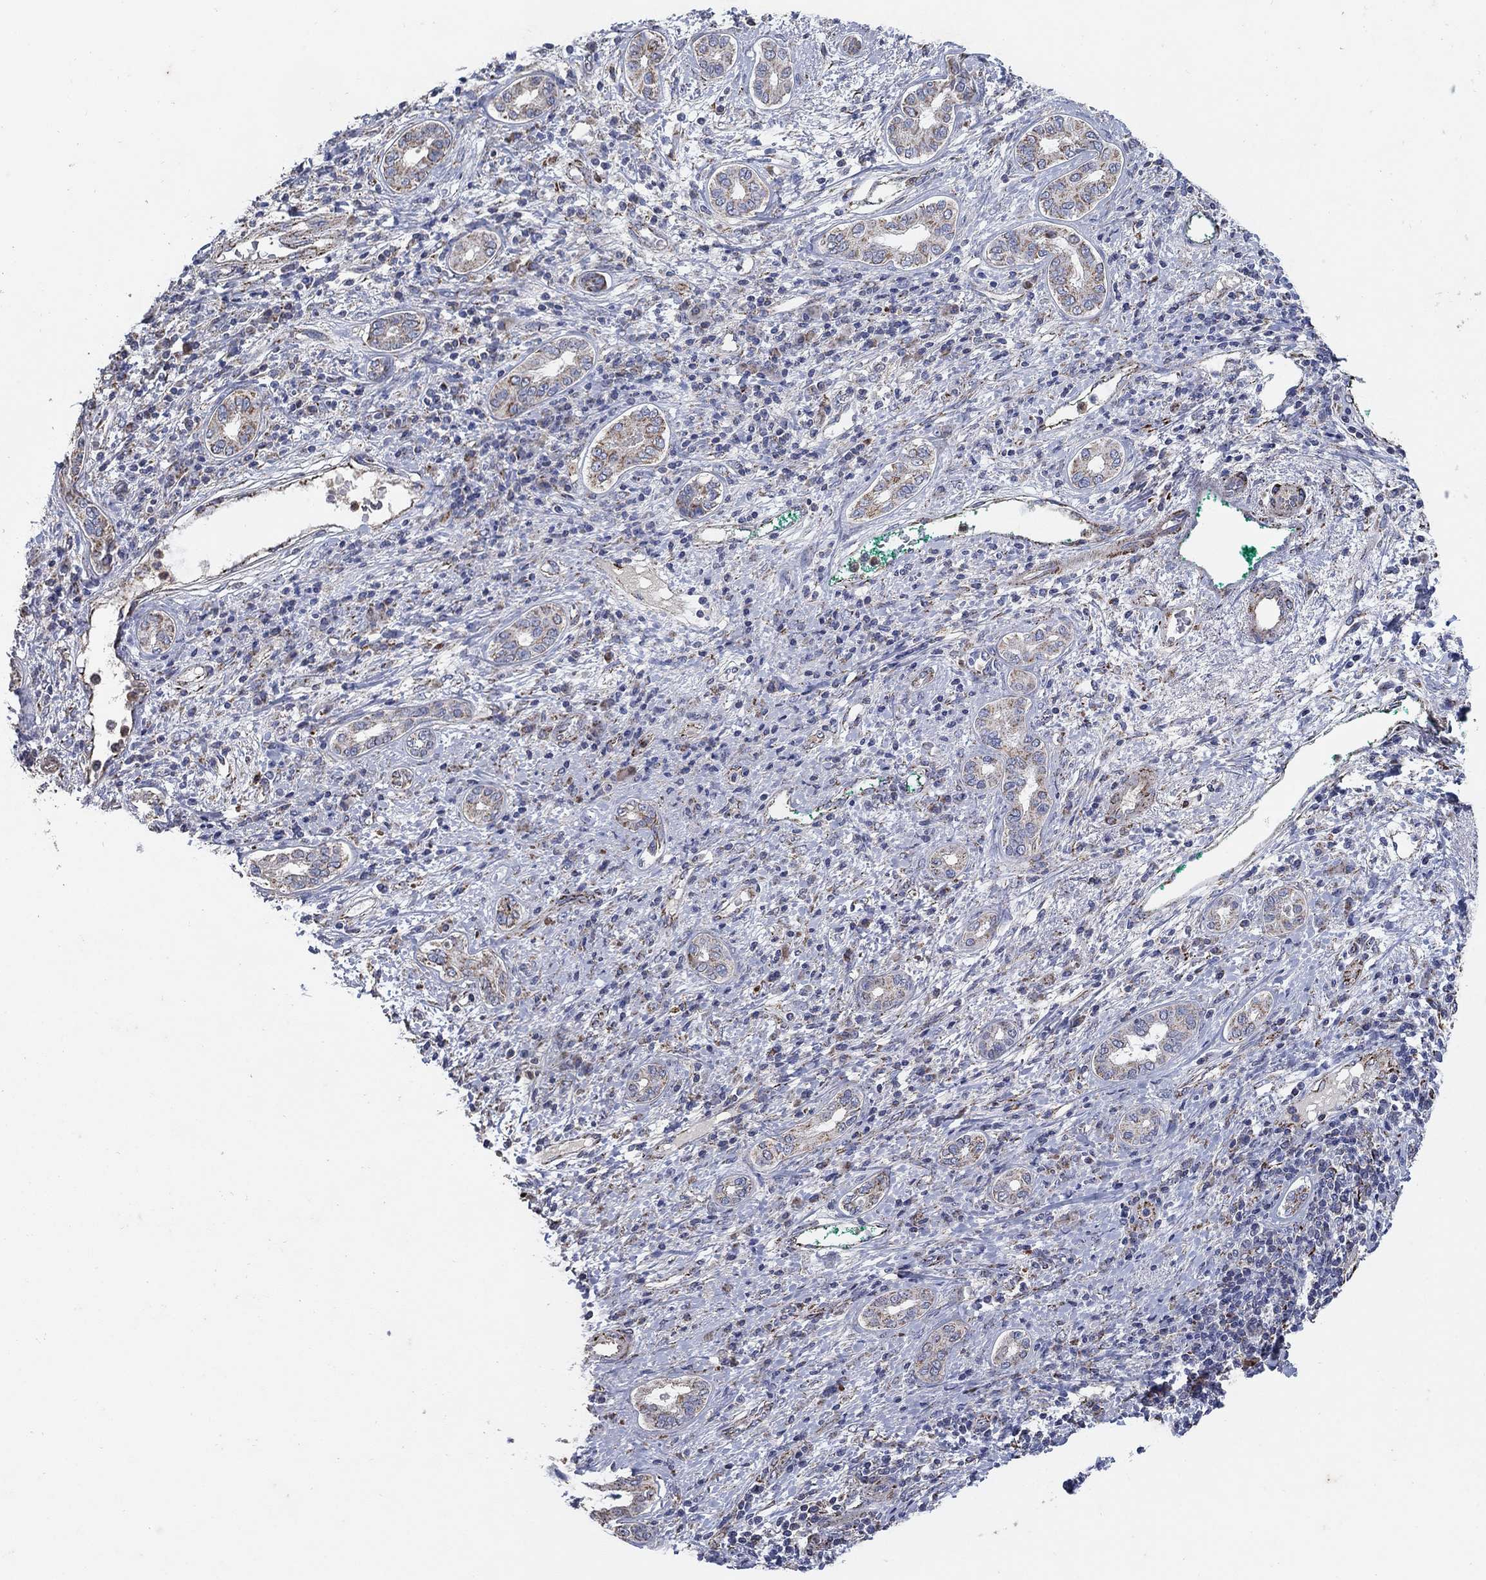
{"staining": {"intensity": "strong", "quantity": "25%-75%", "location": "cytoplasmic/membranous"}, "tissue": "liver cancer", "cell_type": "Tumor cells", "image_type": "cancer", "snomed": [{"axis": "morphology", "description": "Carcinoma, Hepatocellular, NOS"}, {"axis": "topography", "description": "Liver"}], "caption": "Strong cytoplasmic/membranous staining is seen in approximately 25%-75% of tumor cells in liver cancer. (DAB IHC, brown staining for protein, blue staining for nuclei).", "gene": "PNPLA2", "patient": {"sex": "male", "age": 65}}